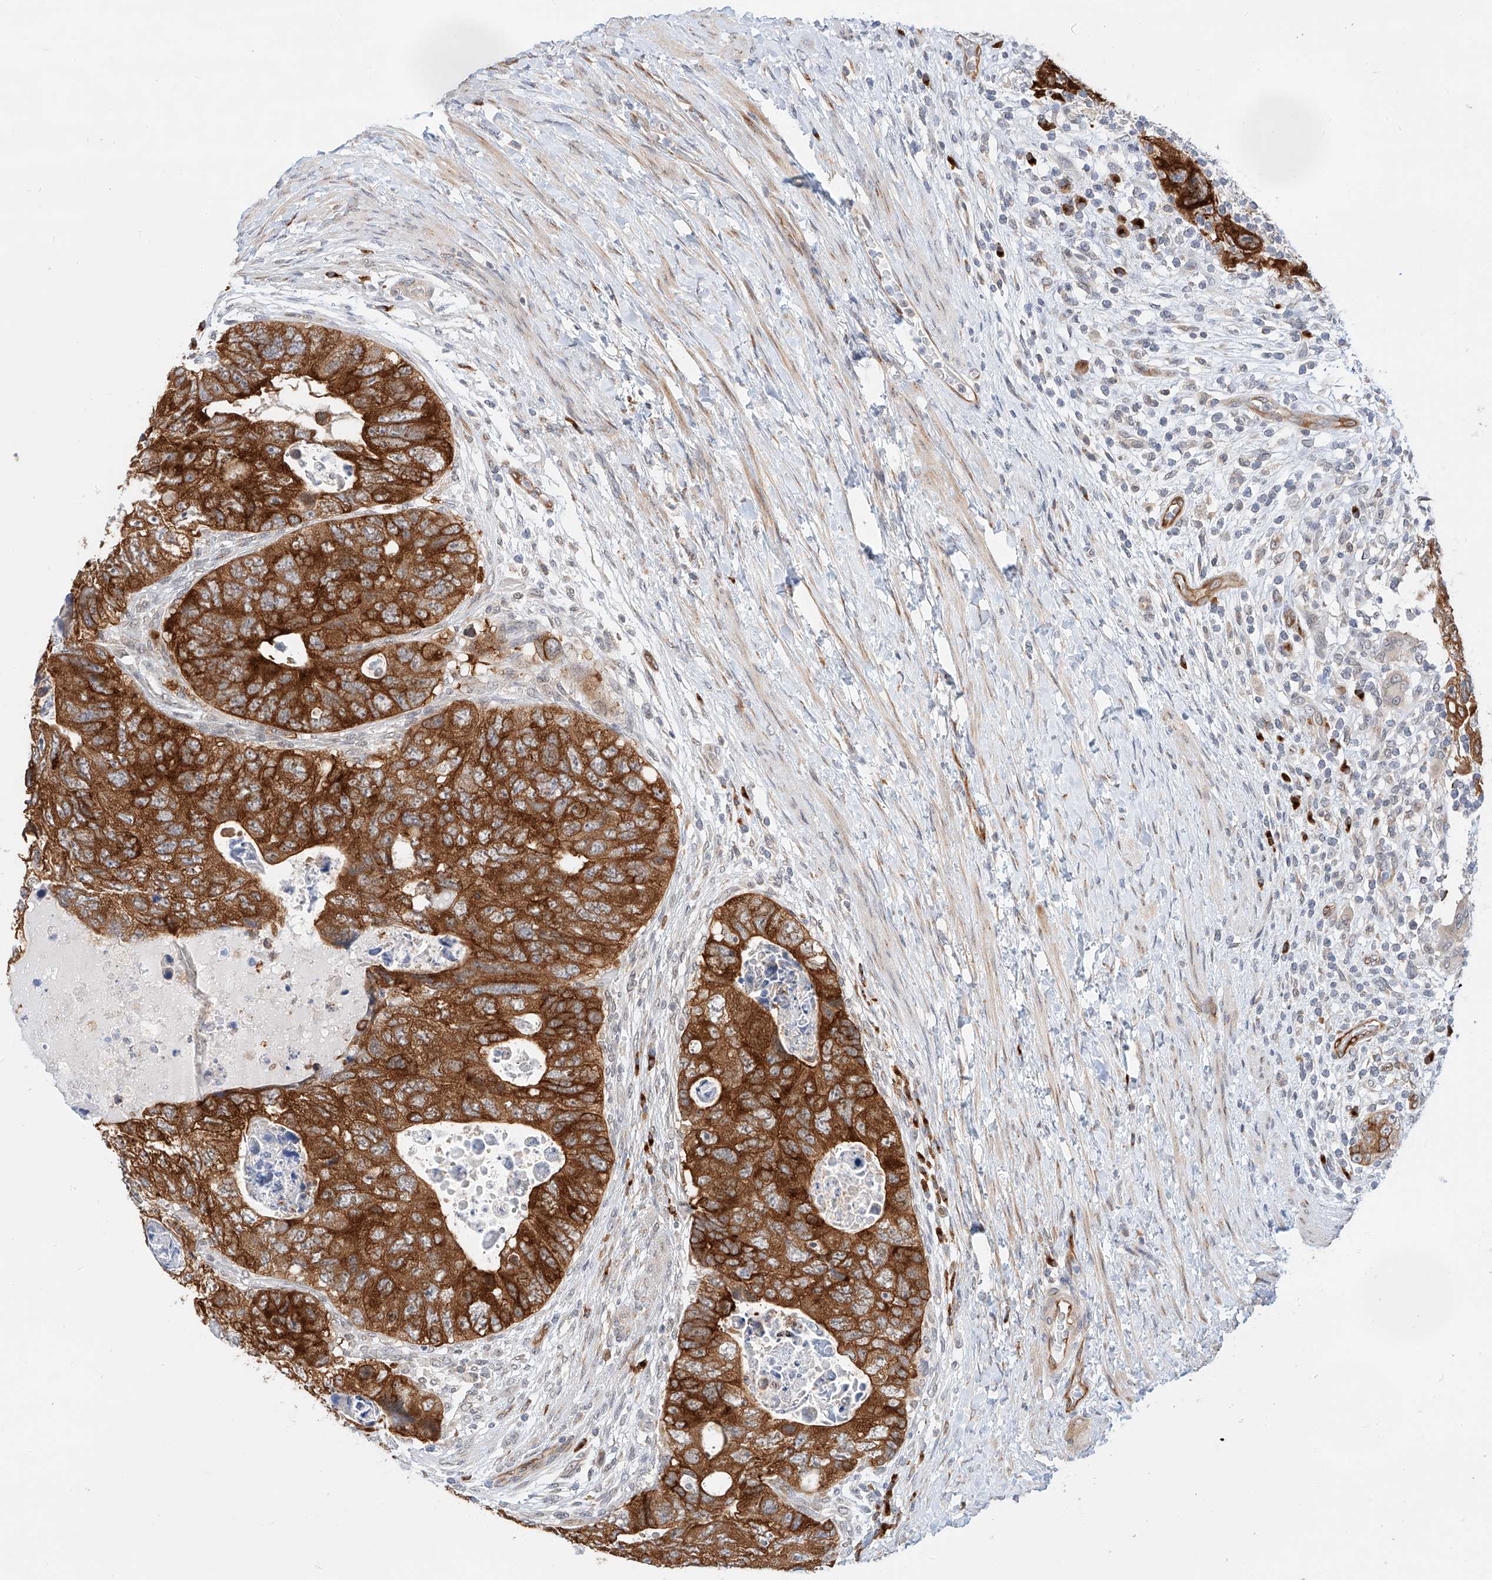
{"staining": {"intensity": "strong", "quantity": ">75%", "location": "cytoplasmic/membranous"}, "tissue": "colorectal cancer", "cell_type": "Tumor cells", "image_type": "cancer", "snomed": [{"axis": "morphology", "description": "Adenocarcinoma, NOS"}, {"axis": "topography", "description": "Rectum"}], "caption": "DAB immunohistochemical staining of human adenocarcinoma (colorectal) demonstrates strong cytoplasmic/membranous protein positivity in approximately >75% of tumor cells.", "gene": "CARMIL1", "patient": {"sex": "male", "age": 59}}